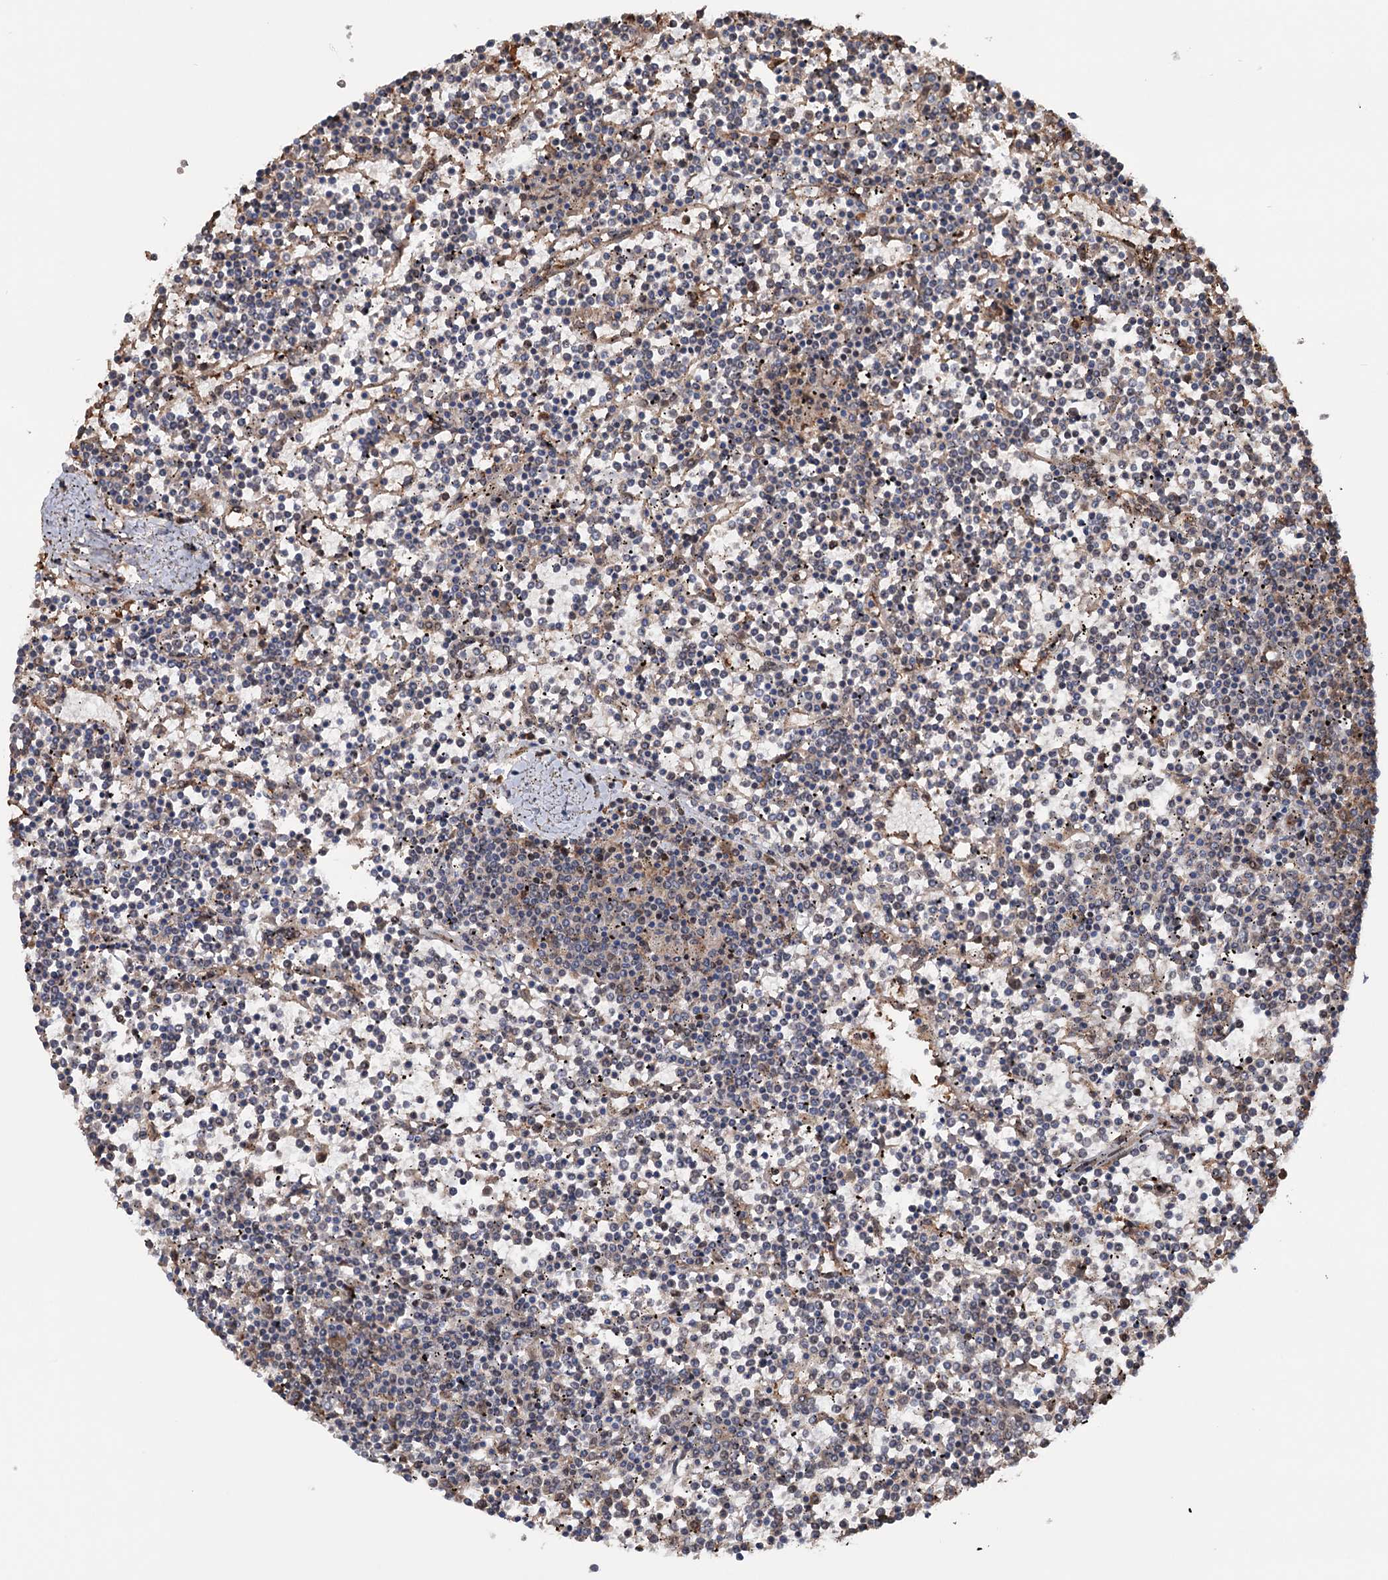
{"staining": {"intensity": "negative", "quantity": "none", "location": "none"}, "tissue": "lymphoma", "cell_type": "Tumor cells", "image_type": "cancer", "snomed": [{"axis": "morphology", "description": "Malignant lymphoma, non-Hodgkin's type, Low grade"}, {"axis": "topography", "description": "Spleen"}], "caption": "Photomicrograph shows no protein expression in tumor cells of lymphoma tissue.", "gene": "NCAPD2", "patient": {"sex": "female", "age": 19}}